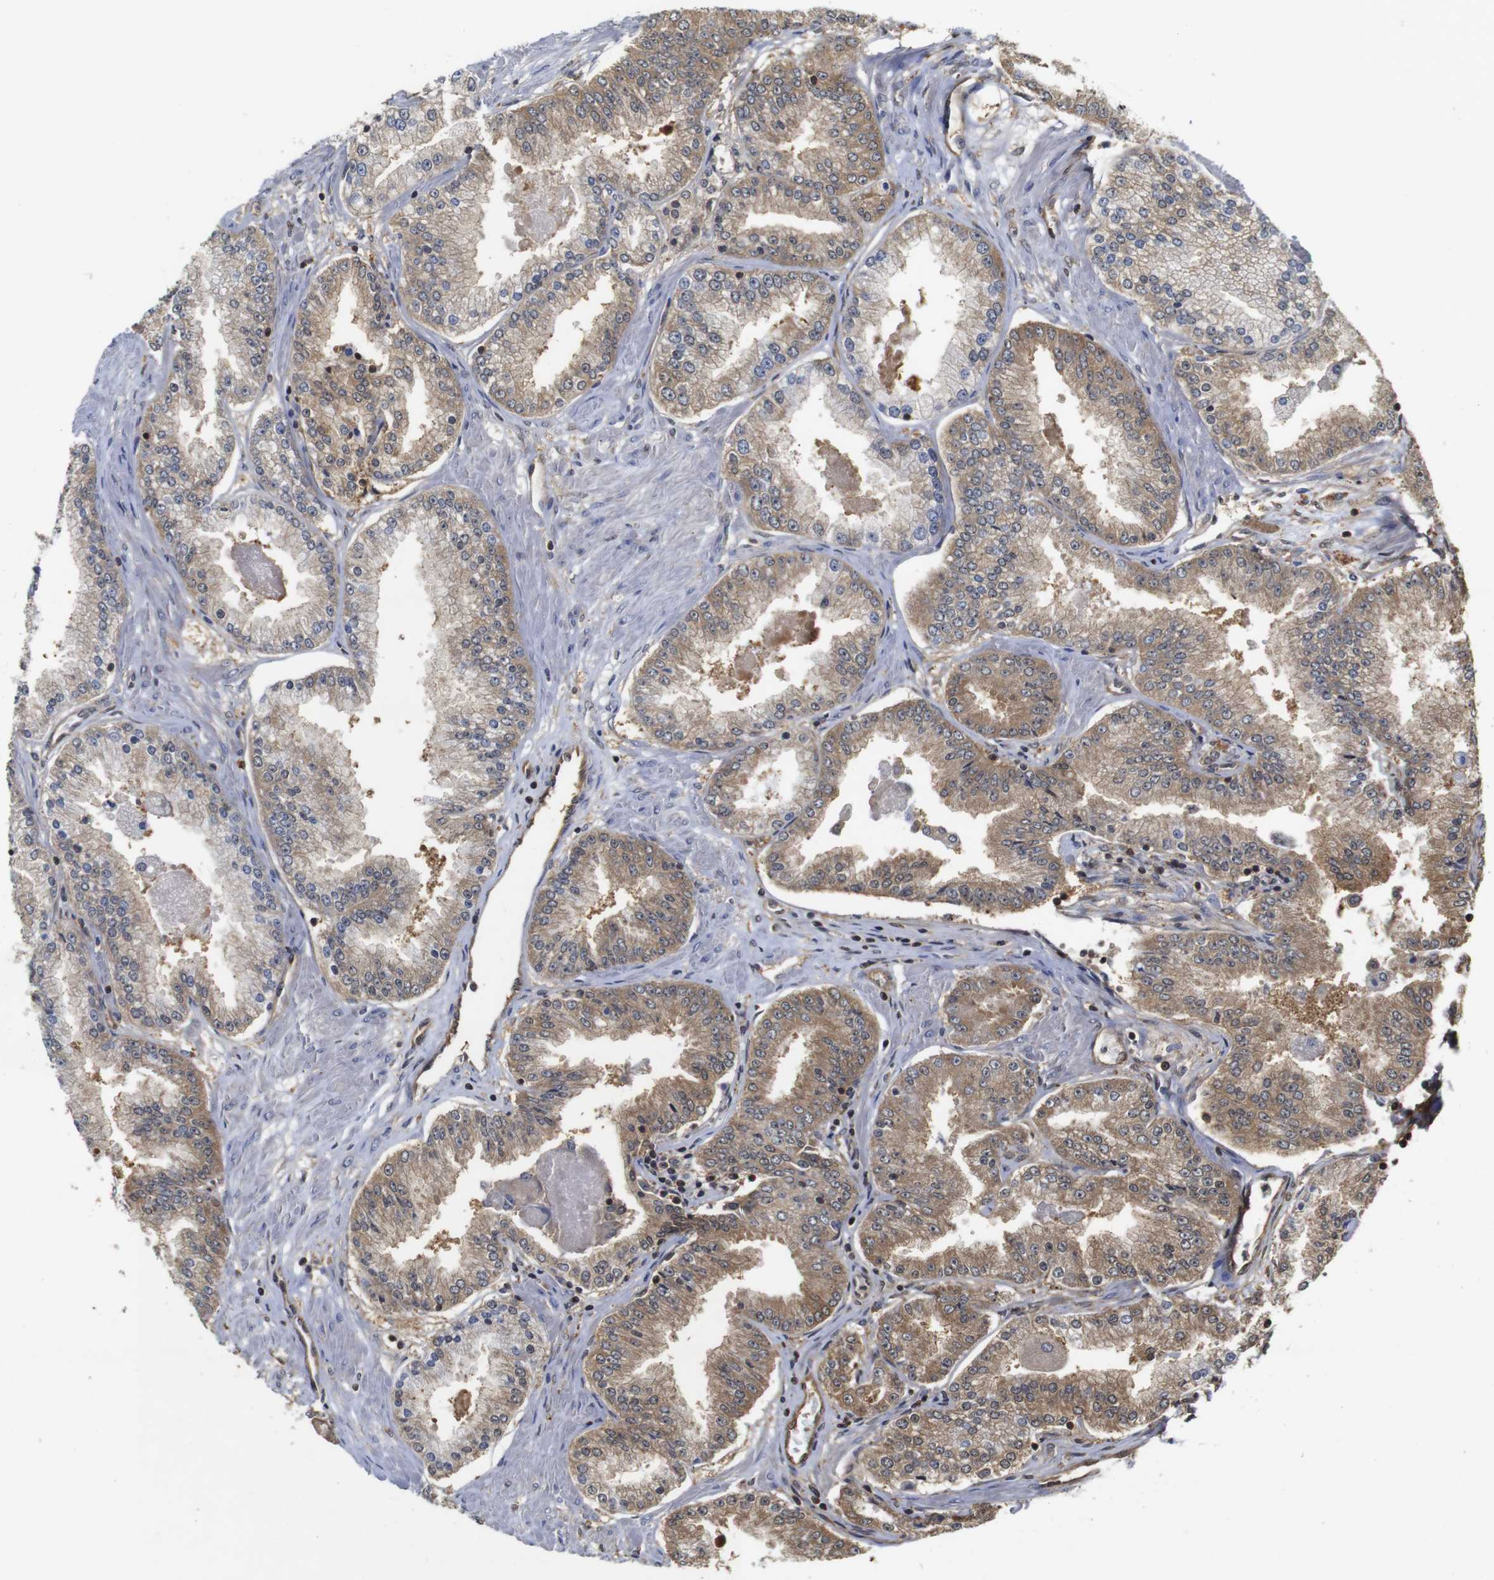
{"staining": {"intensity": "moderate", "quantity": ">75%", "location": "cytoplasmic/membranous"}, "tissue": "prostate cancer", "cell_type": "Tumor cells", "image_type": "cancer", "snomed": [{"axis": "morphology", "description": "Adenocarcinoma, High grade"}, {"axis": "topography", "description": "Prostate"}], "caption": "Immunohistochemistry (IHC) photomicrograph of neoplastic tissue: high-grade adenocarcinoma (prostate) stained using immunohistochemistry exhibits medium levels of moderate protein expression localized specifically in the cytoplasmic/membranous of tumor cells, appearing as a cytoplasmic/membranous brown color.", "gene": "SUMO3", "patient": {"sex": "male", "age": 61}}